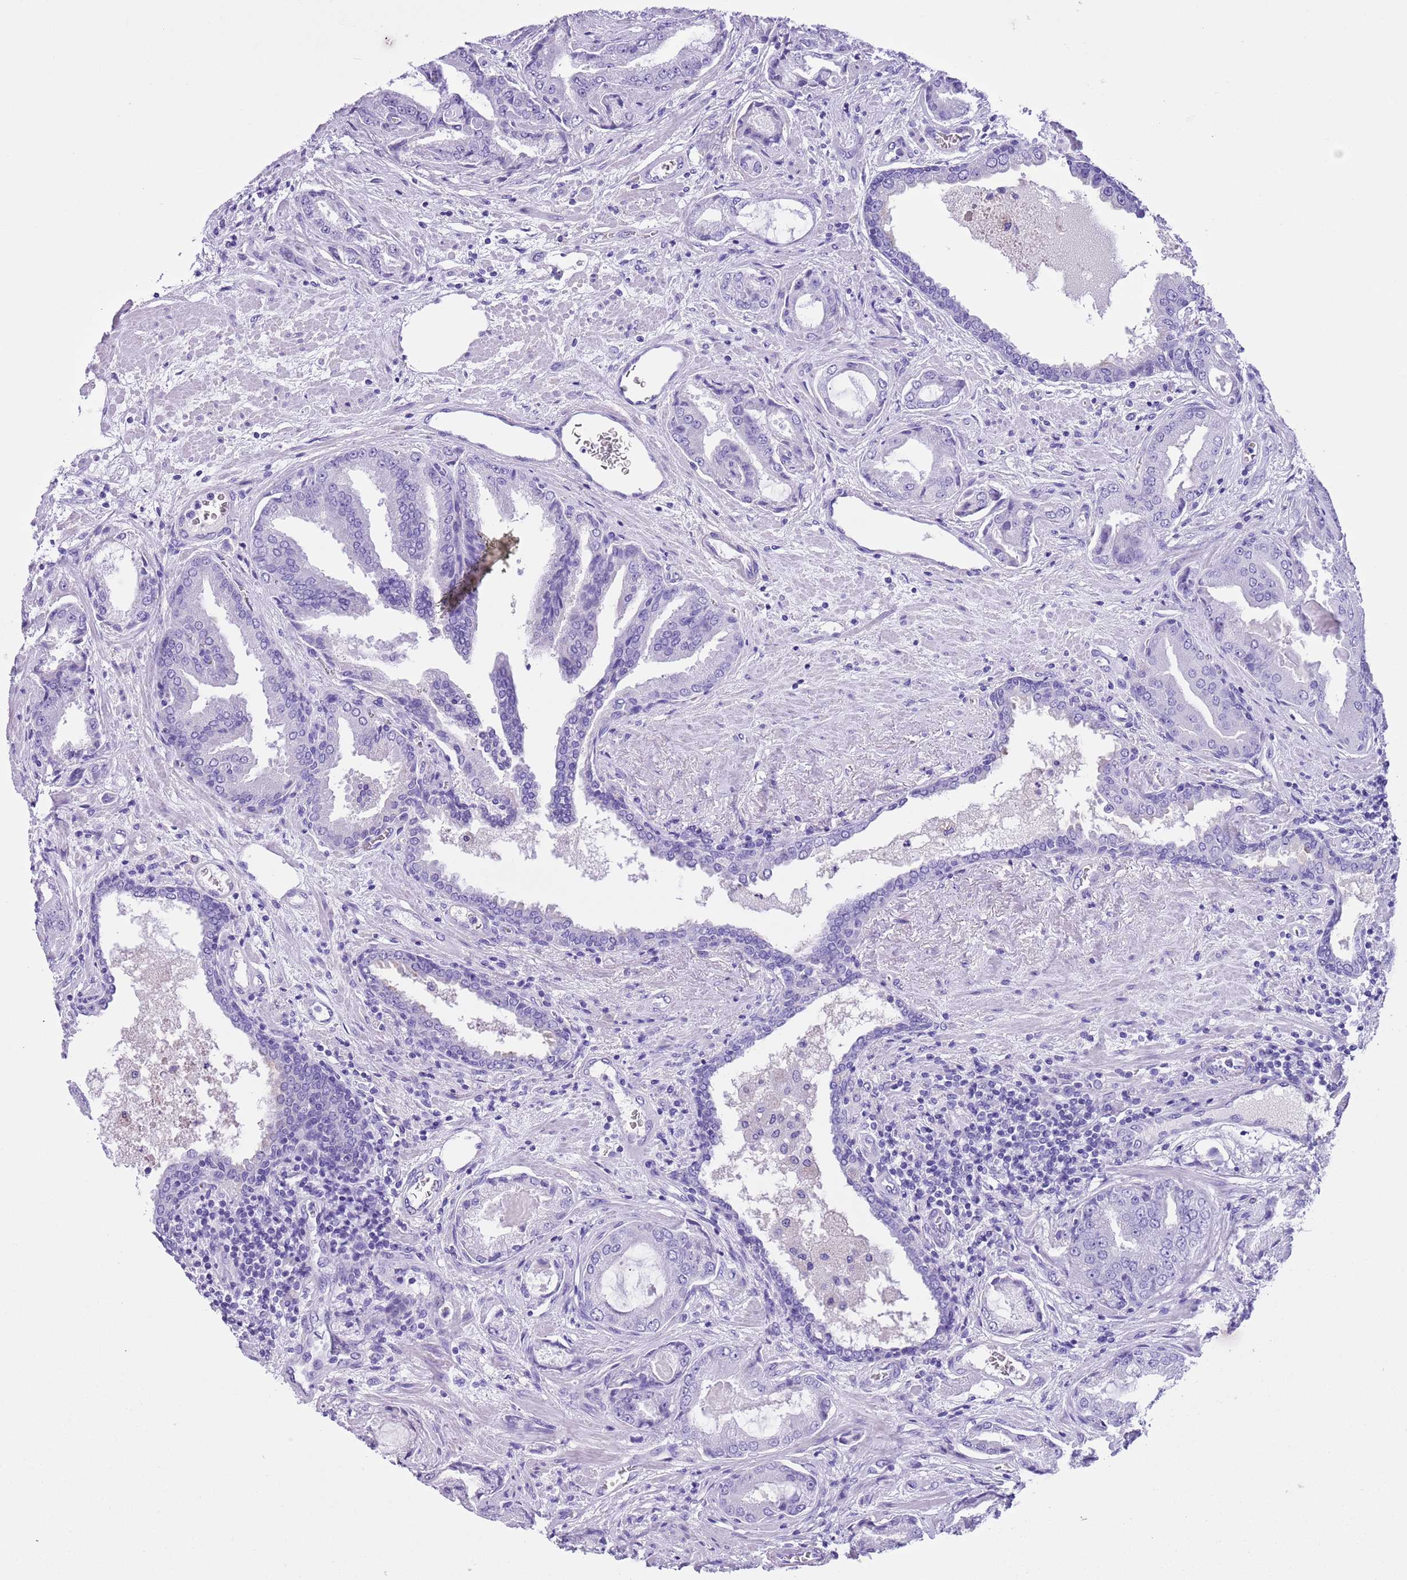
{"staining": {"intensity": "negative", "quantity": "none", "location": "none"}, "tissue": "prostate cancer", "cell_type": "Tumor cells", "image_type": "cancer", "snomed": [{"axis": "morphology", "description": "Adenocarcinoma, High grade"}, {"axis": "topography", "description": "Prostate"}], "caption": "DAB immunohistochemical staining of human prostate cancer demonstrates no significant expression in tumor cells. (DAB immunohistochemistry visualized using brightfield microscopy, high magnification).", "gene": "TBC1D10B", "patient": {"sex": "male", "age": 68}}